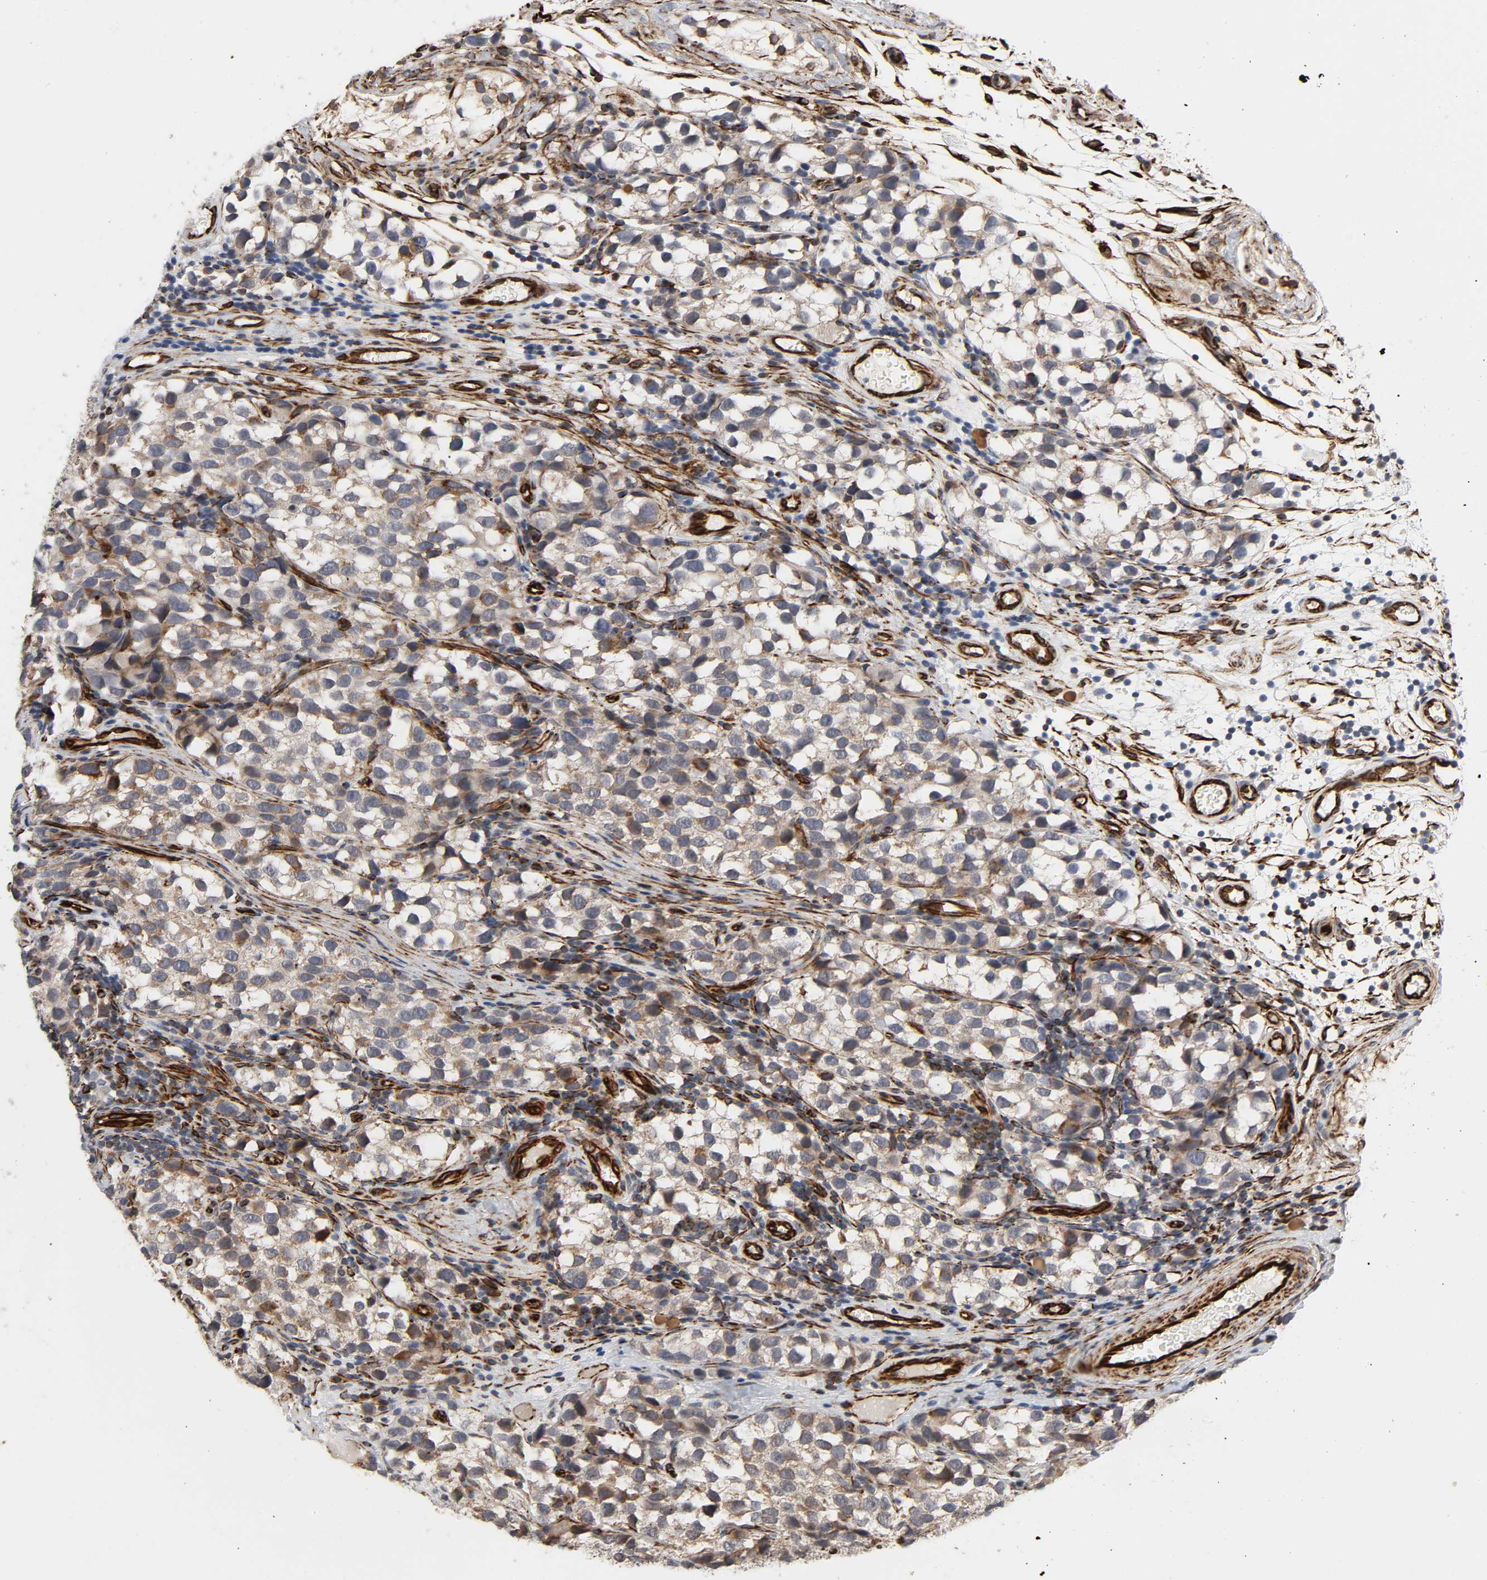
{"staining": {"intensity": "moderate", "quantity": ">75%", "location": "cytoplasmic/membranous"}, "tissue": "testis cancer", "cell_type": "Tumor cells", "image_type": "cancer", "snomed": [{"axis": "morphology", "description": "Seminoma, NOS"}, {"axis": "topography", "description": "Testis"}], "caption": "Moderate cytoplasmic/membranous expression for a protein is appreciated in about >75% of tumor cells of seminoma (testis) using immunohistochemistry.", "gene": "FAM118A", "patient": {"sex": "male", "age": 39}}